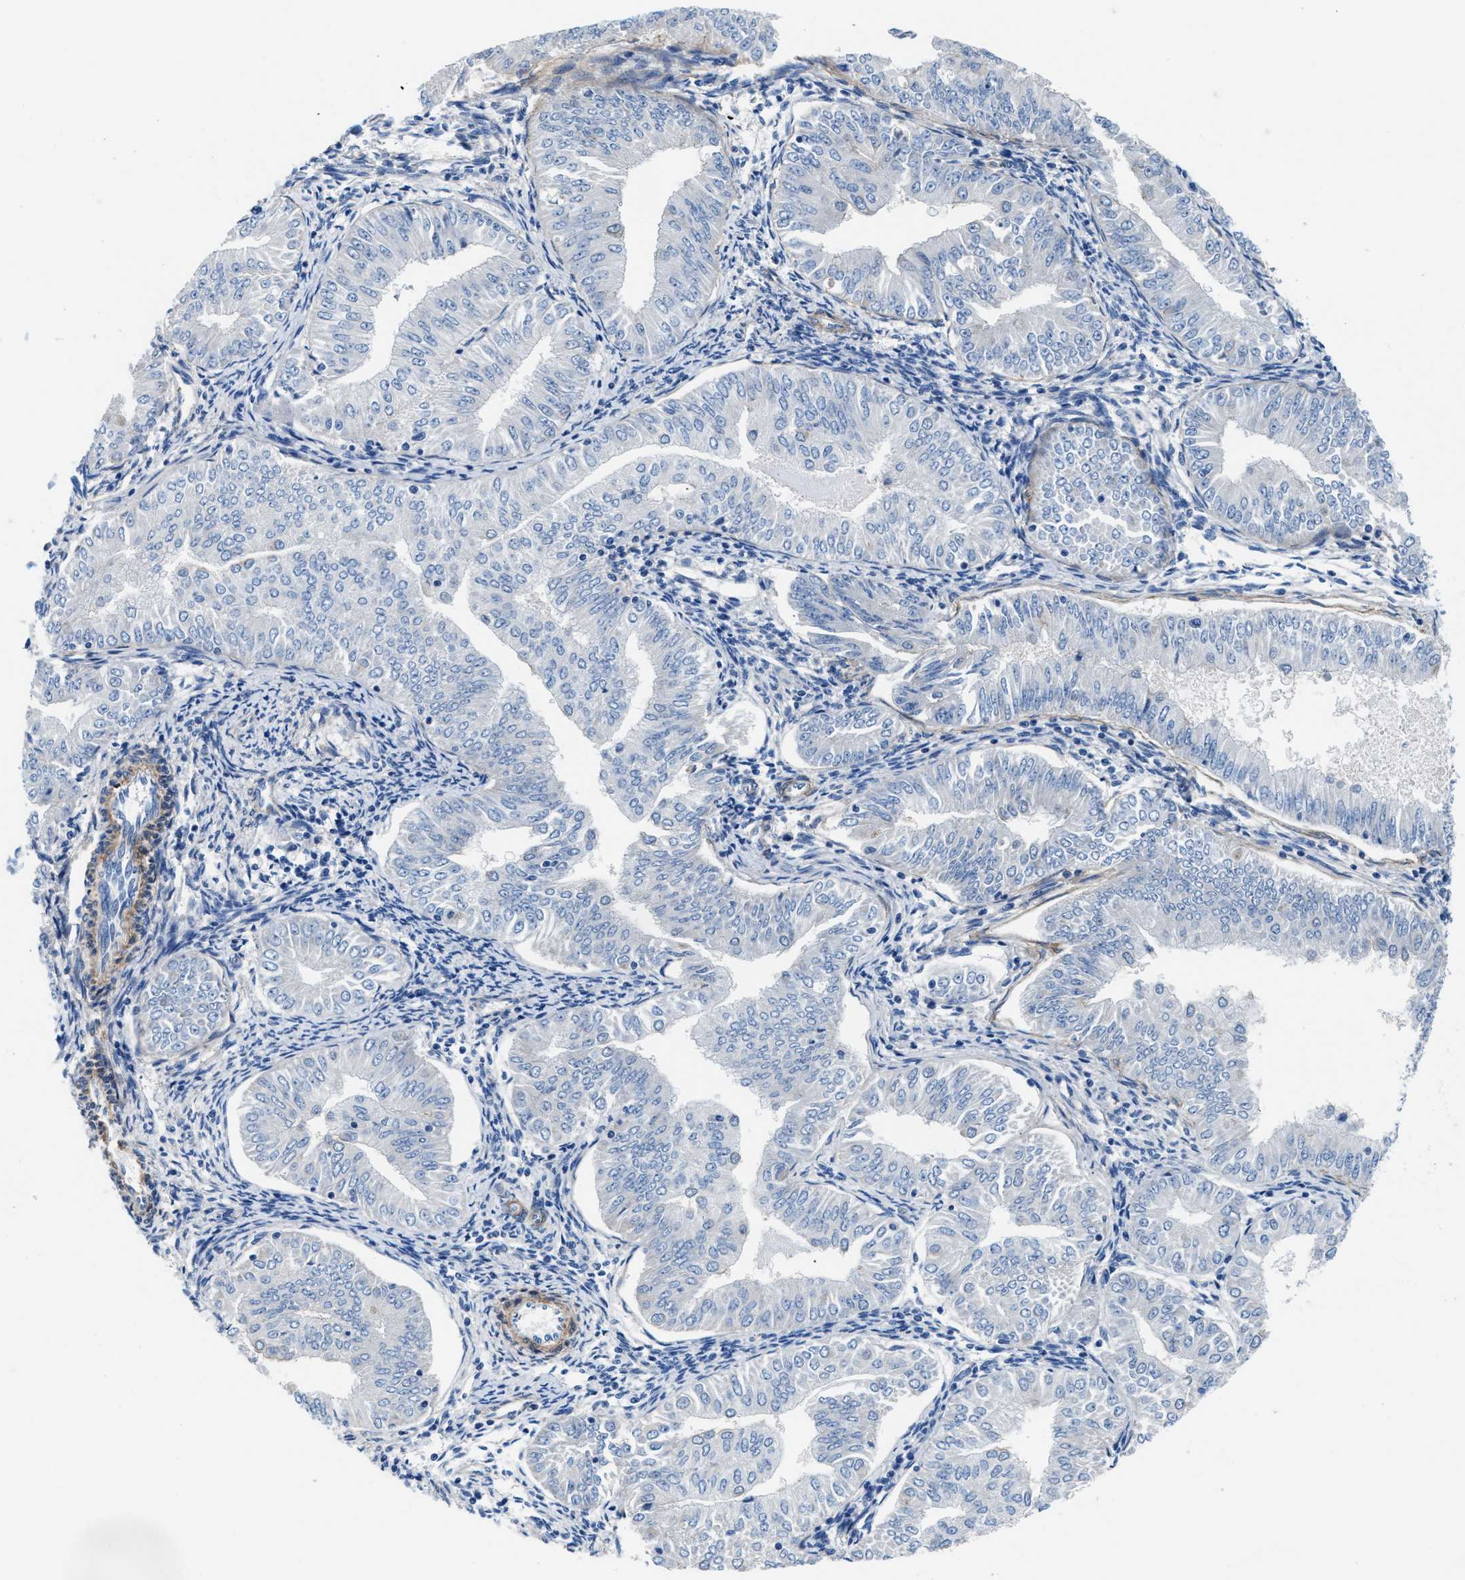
{"staining": {"intensity": "negative", "quantity": "none", "location": "none"}, "tissue": "endometrial cancer", "cell_type": "Tumor cells", "image_type": "cancer", "snomed": [{"axis": "morphology", "description": "Normal tissue, NOS"}, {"axis": "morphology", "description": "Adenocarcinoma, NOS"}, {"axis": "topography", "description": "Endometrium"}], "caption": "Immunohistochemistry micrograph of human adenocarcinoma (endometrial) stained for a protein (brown), which exhibits no positivity in tumor cells.", "gene": "PARG", "patient": {"sex": "female", "age": 53}}